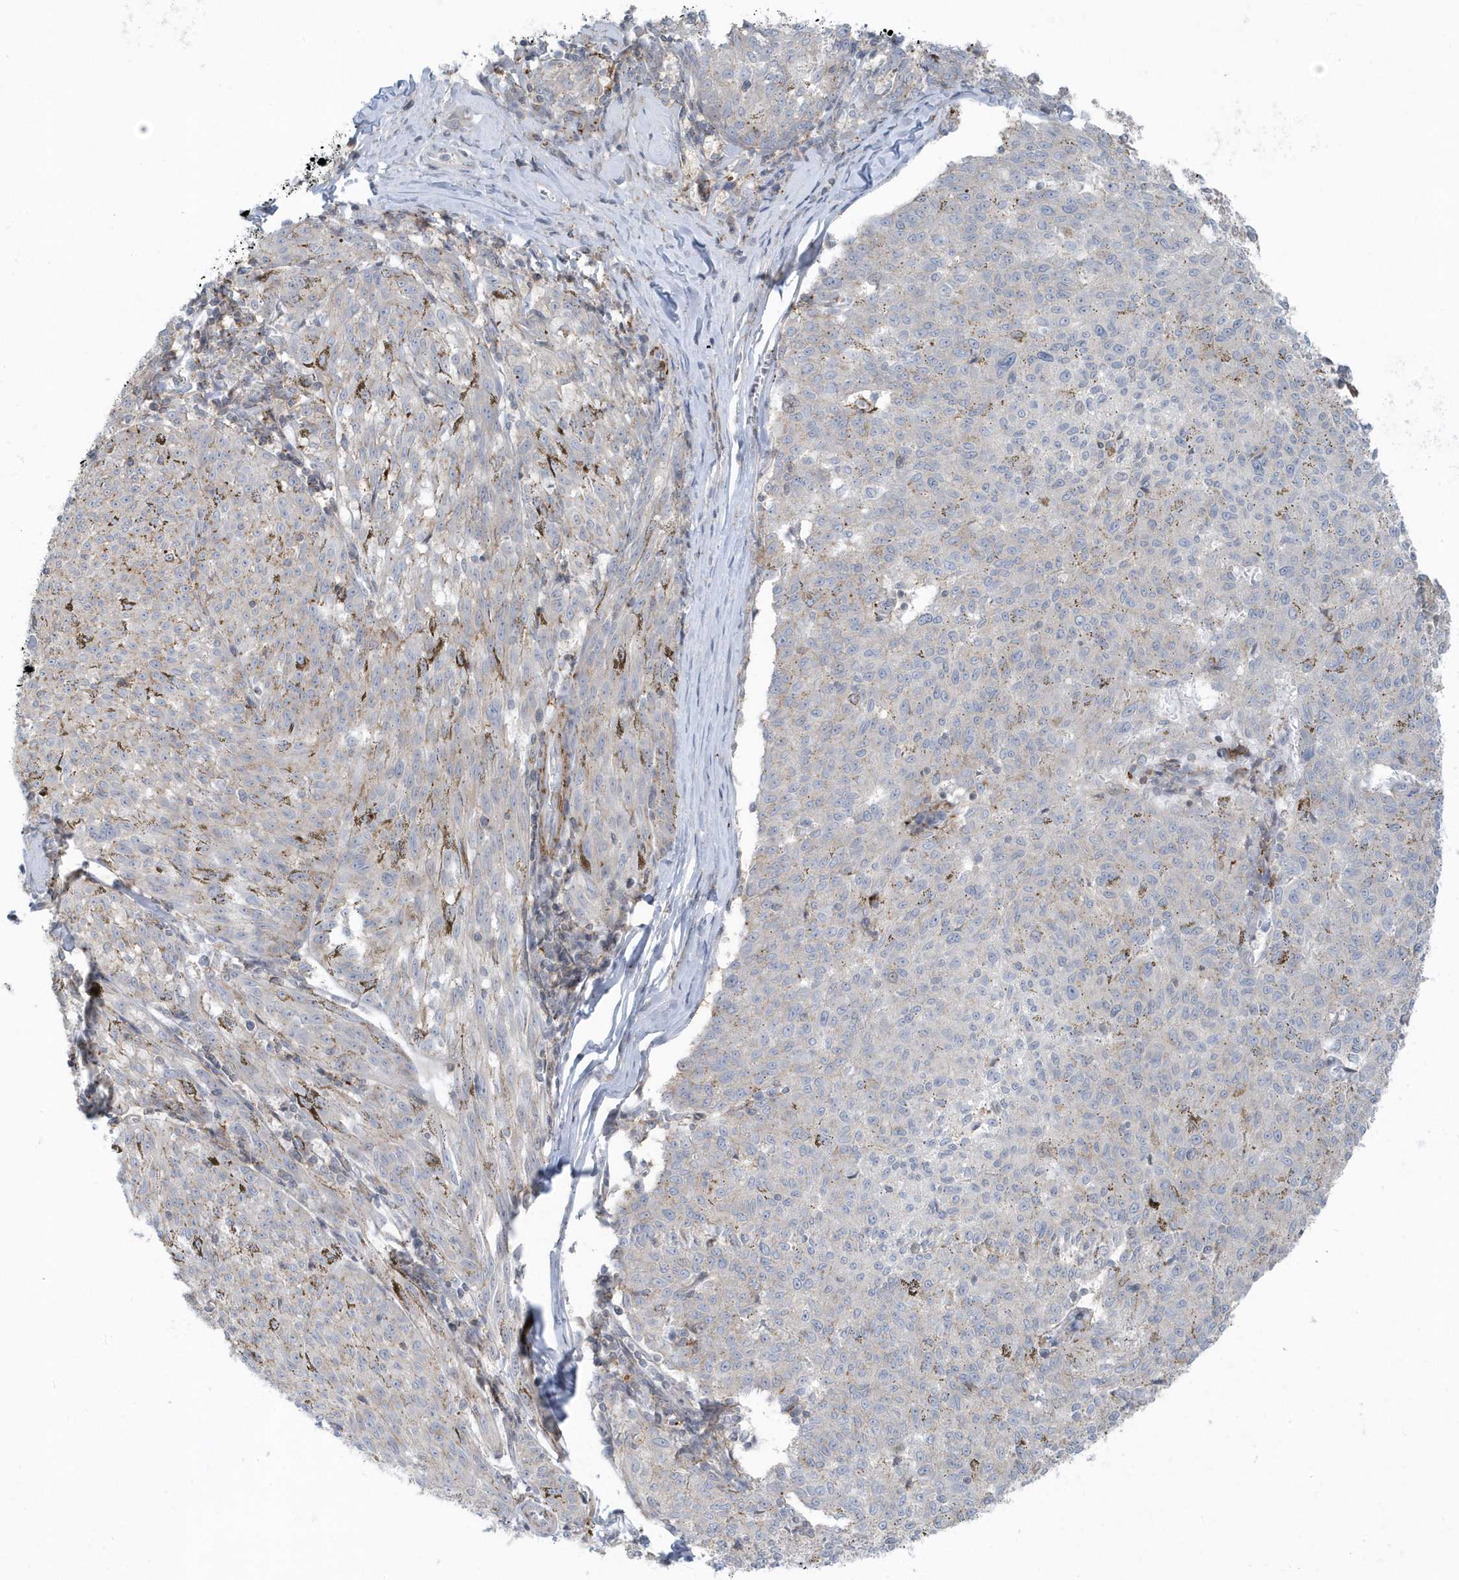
{"staining": {"intensity": "weak", "quantity": "<25%", "location": "cytoplasmic/membranous"}, "tissue": "melanoma", "cell_type": "Tumor cells", "image_type": "cancer", "snomed": [{"axis": "morphology", "description": "Malignant melanoma, NOS"}, {"axis": "topography", "description": "Skin"}], "caption": "This is an IHC image of human melanoma. There is no positivity in tumor cells.", "gene": "CACNB2", "patient": {"sex": "female", "age": 72}}